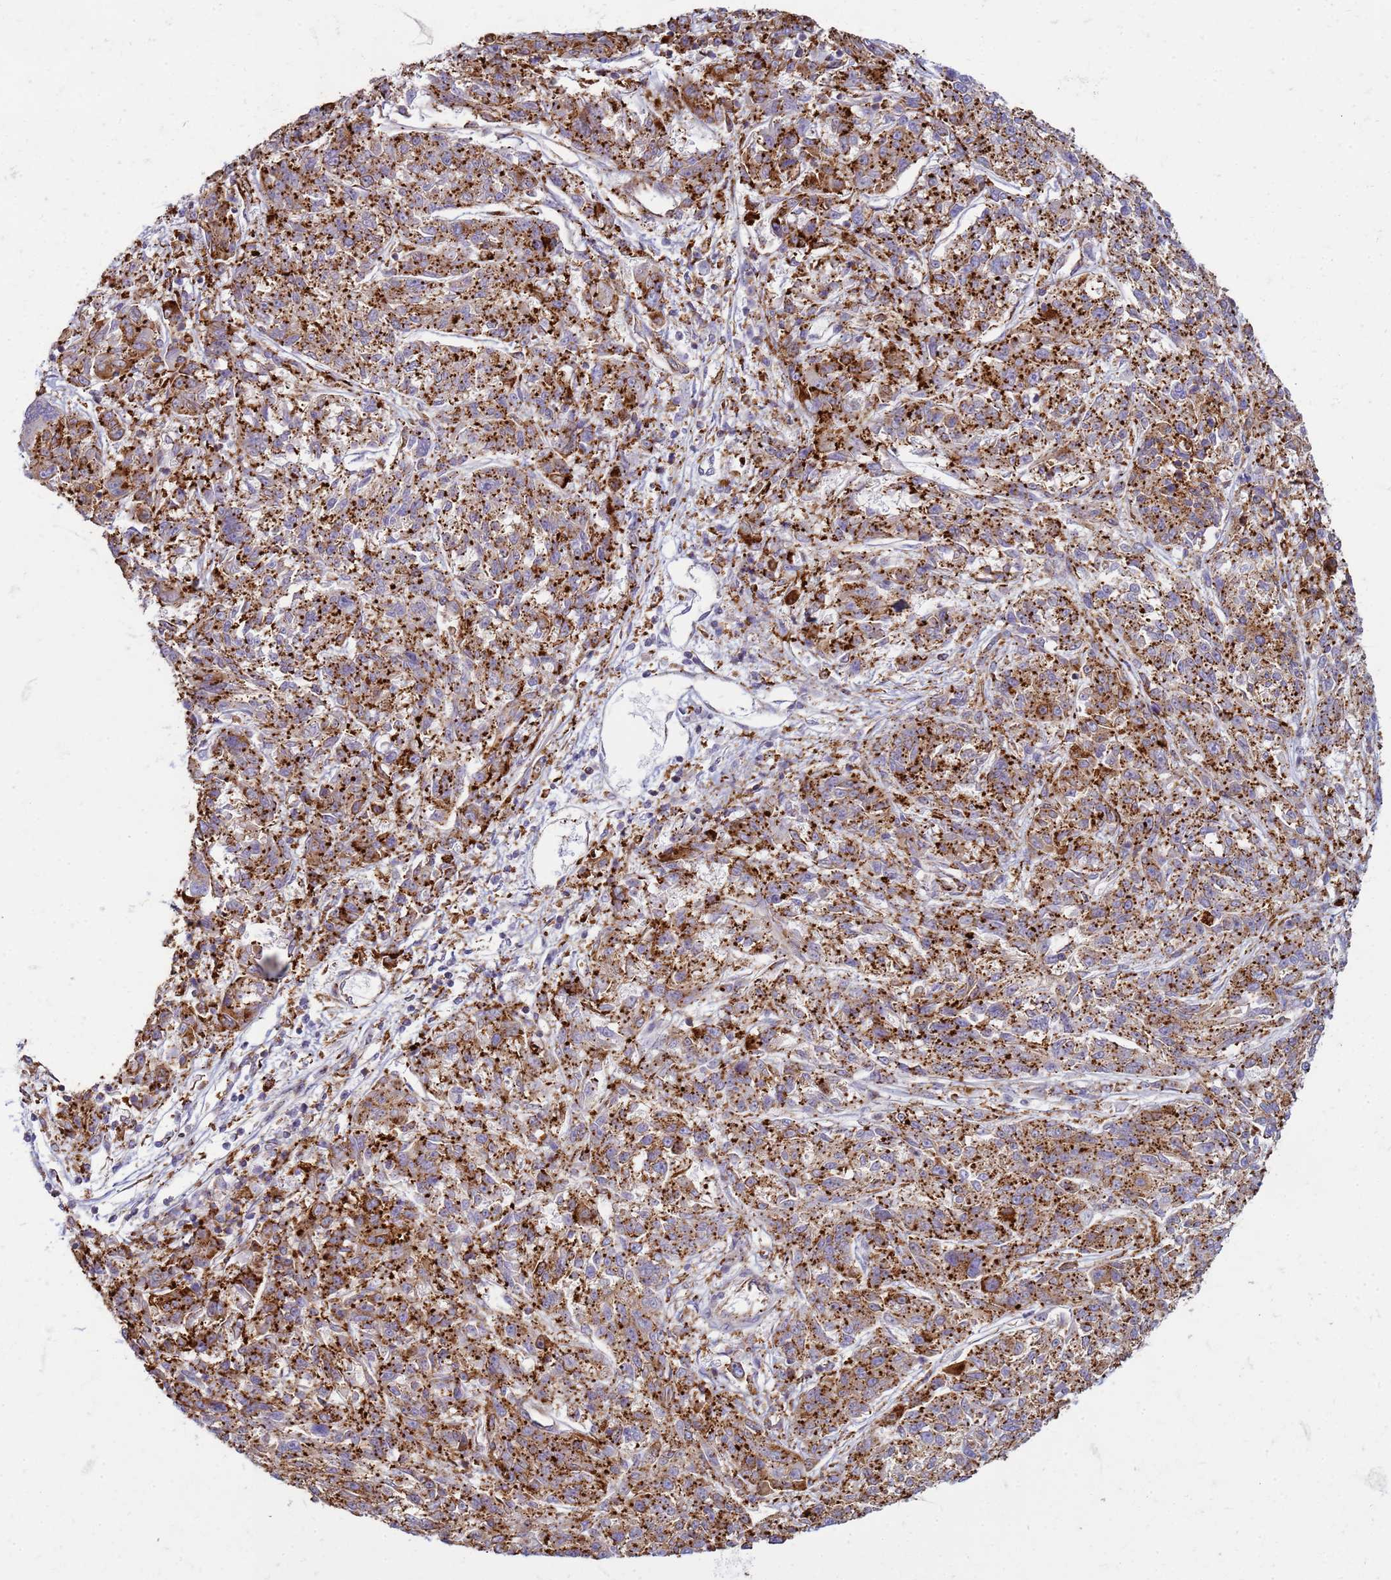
{"staining": {"intensity": "moderate", "quantity": ">75%", "location": "cytoplasmic/membranous"}, "tissue": "melanoma", "cell_type": "Tumor cells", "image_type": "cancer", "snomed": [{"axis": "morphology", "description": "Malignant melanoma, NOS"}, {"axis": "topography", "description": "Skin"}], "caption": "The micrograph shows a brown stain indicating the presence of a protein in the cytoplasmic/membranous of tumor cells in melanoma. The protein is stained brown, and the nuclei are stained in blue (DAB (3,3'-diaminobenzidine) IHC with brightfield microscopy, high magnification).", "gene": "PDK3", "patient": {"sex": "male", "age": 53}}